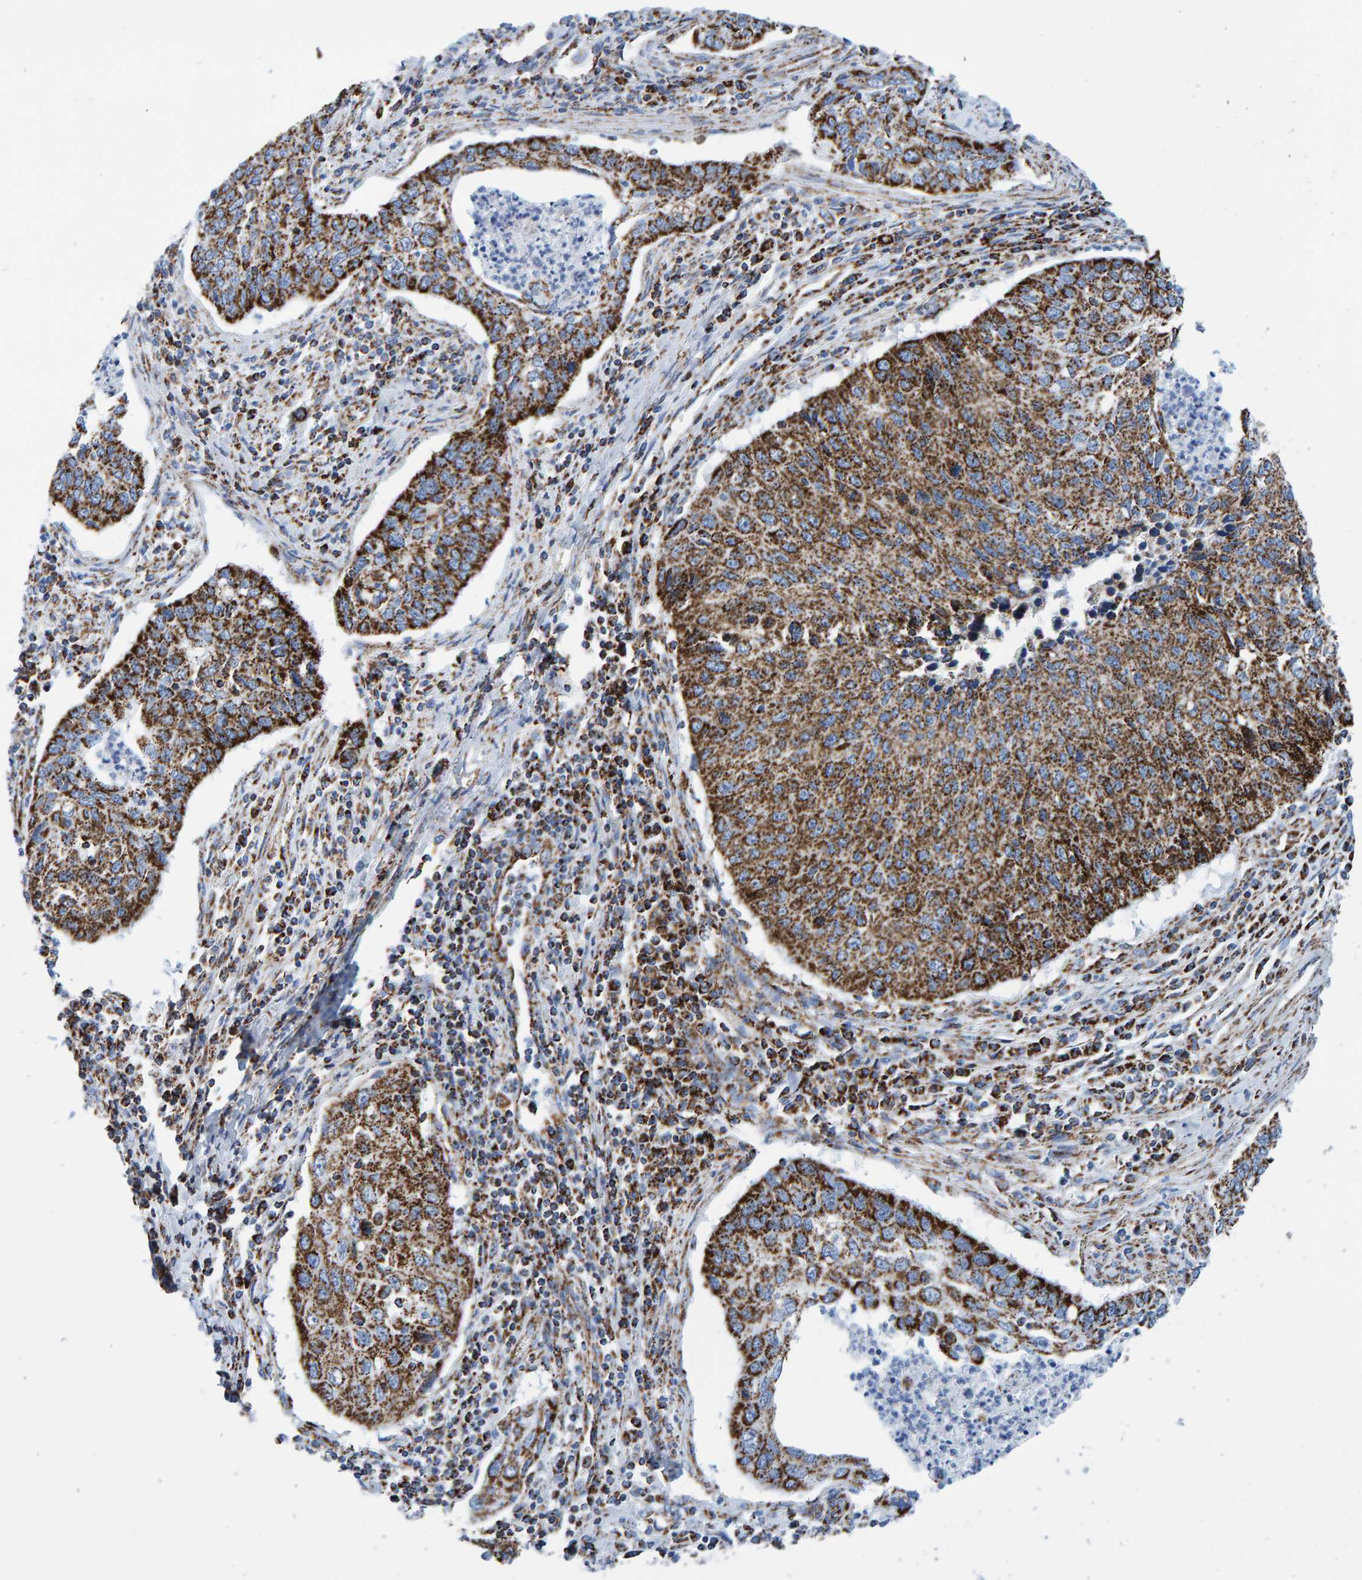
{"staining": {"intensity": "moderate", "quantity": ">75%", "location": "cytoplasmic/membranous"}, "tissue": "cervical cancer", "cell_type": "Tumor cells", "image_type": "cancer", "snomed": [{"axis": "morphology", "description": "Squamous cell carcinoma, NOS"}, {"axis": "topography", "description": "Cervix"}], "caption": "A high-resolution micrograph shows IHC staining of squamous cell carcinoma (cervical), which displays moderate cytoplasmic/membranous positivity in approximately >75% of tumor cells. (brown staining indicates protein expression, while blue staining denotes nuclei).", "gene": "ENSG00000262660", "patient": {"sex": "female", "age": 53}}